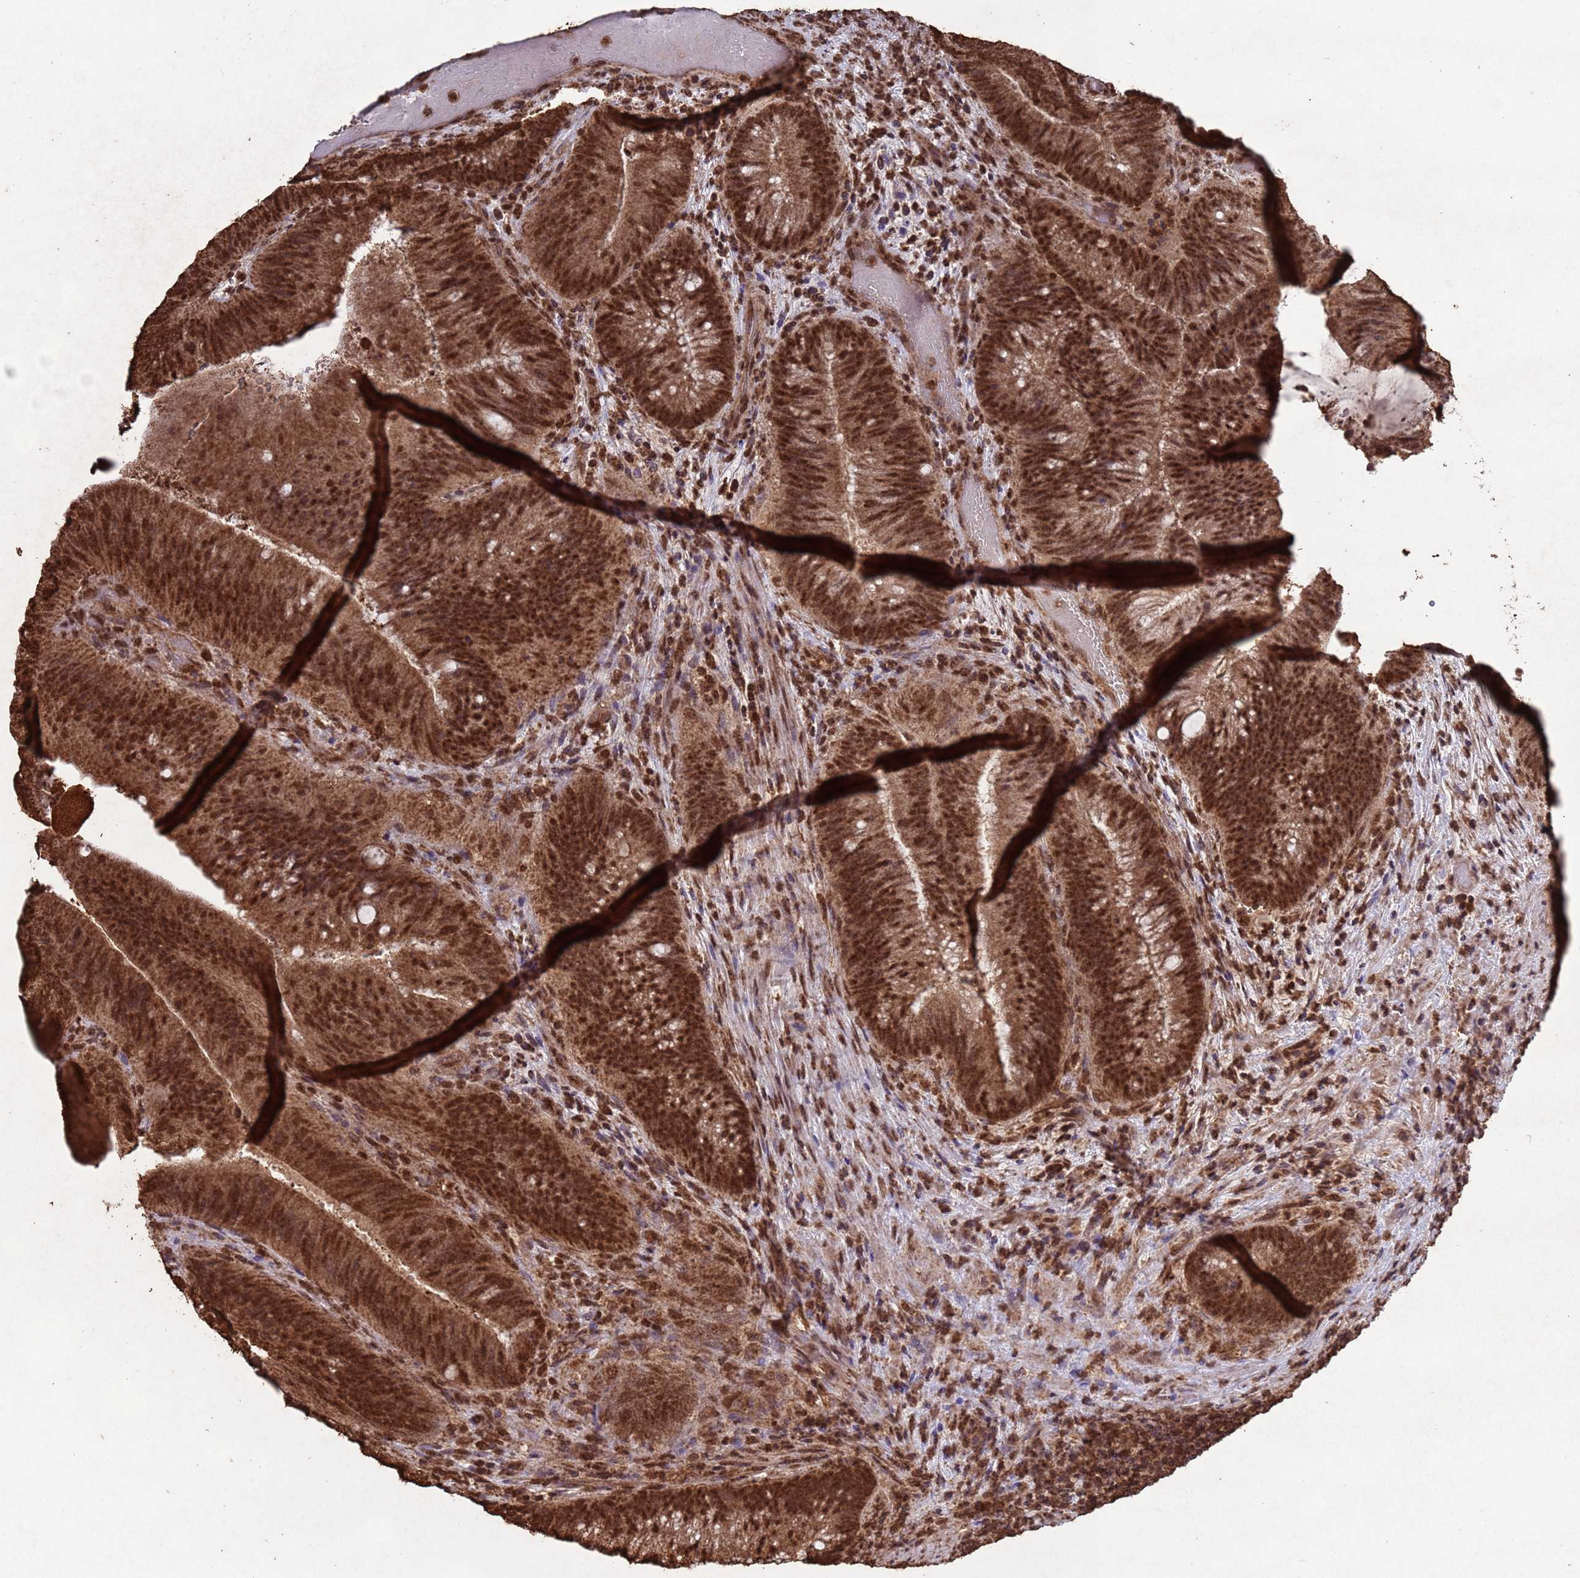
{"staining": {"intensity": "moderate", "quantity": ">75%", "location": "cytoplasmic/membranous,nuclear"}, "tissue": "colorectal cancer", "cell_type": "Tumor cells", "image_type": "cancer", "snomed": [{"axis": "morphology", "description": "Adenocarcinoma, NOS"}, {"axis": "topography", "description": "Colon"}], "caption": "Immunohistochemistry staining of colorectal adenocarcinoma, which exhibits medium levels of moderate cytoplasmic/membranous and nuclear expression in approximately >75% of tumor cells indicating moderate cytoplasmic/membranous and nuclear protein positivity. The staining was performed using DAB (3,3'-diaminobenzidine) (brown) for protein detection and nuclei were counterstained in hematoxylin (blue).", "gene": "HDAC10", "patient": {"sex": "female", "age": 43}}